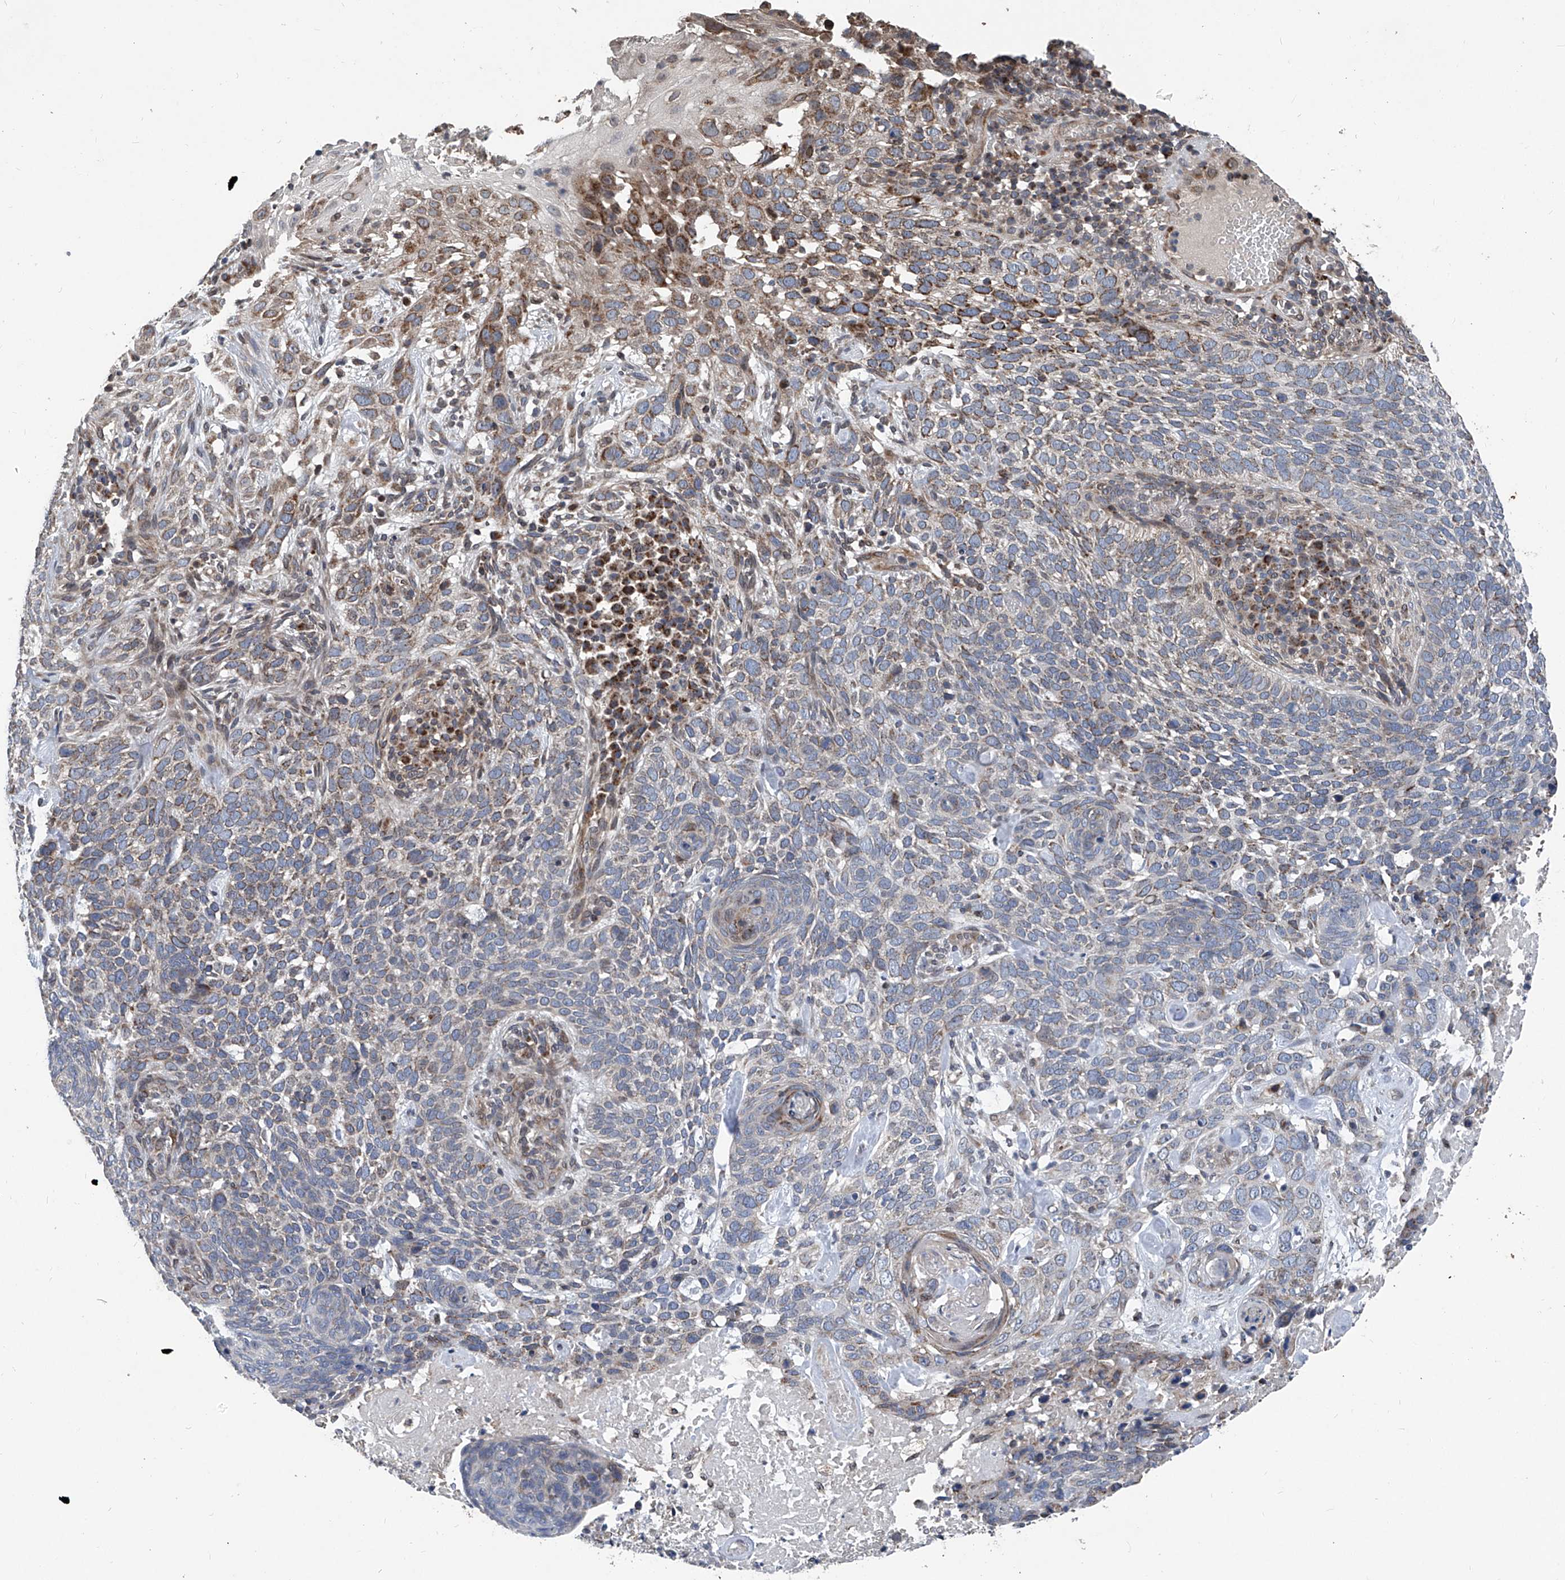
{"staining": {"intensity": "moderate", "quantity": "25%-75%", "location": "cytoplasmic/membranous"}, "tissue": "skin cancer", "cell_type": "Tumor cells", "image_type": "cancer", "snomed": [{"axis": "morphology", "description": "Basal cell carcinoma"}, {"axis": "topography", "description": "Skin"}], "caption": "Moderate cytoplasmic/membranous positivity for a protein is seen in approximately 25%-75% of tumor cells of skin cancer using immunohistochemistry (IHC).", "gene": "BCKDHB", "patient": {"sex": "female", "age": 64}}